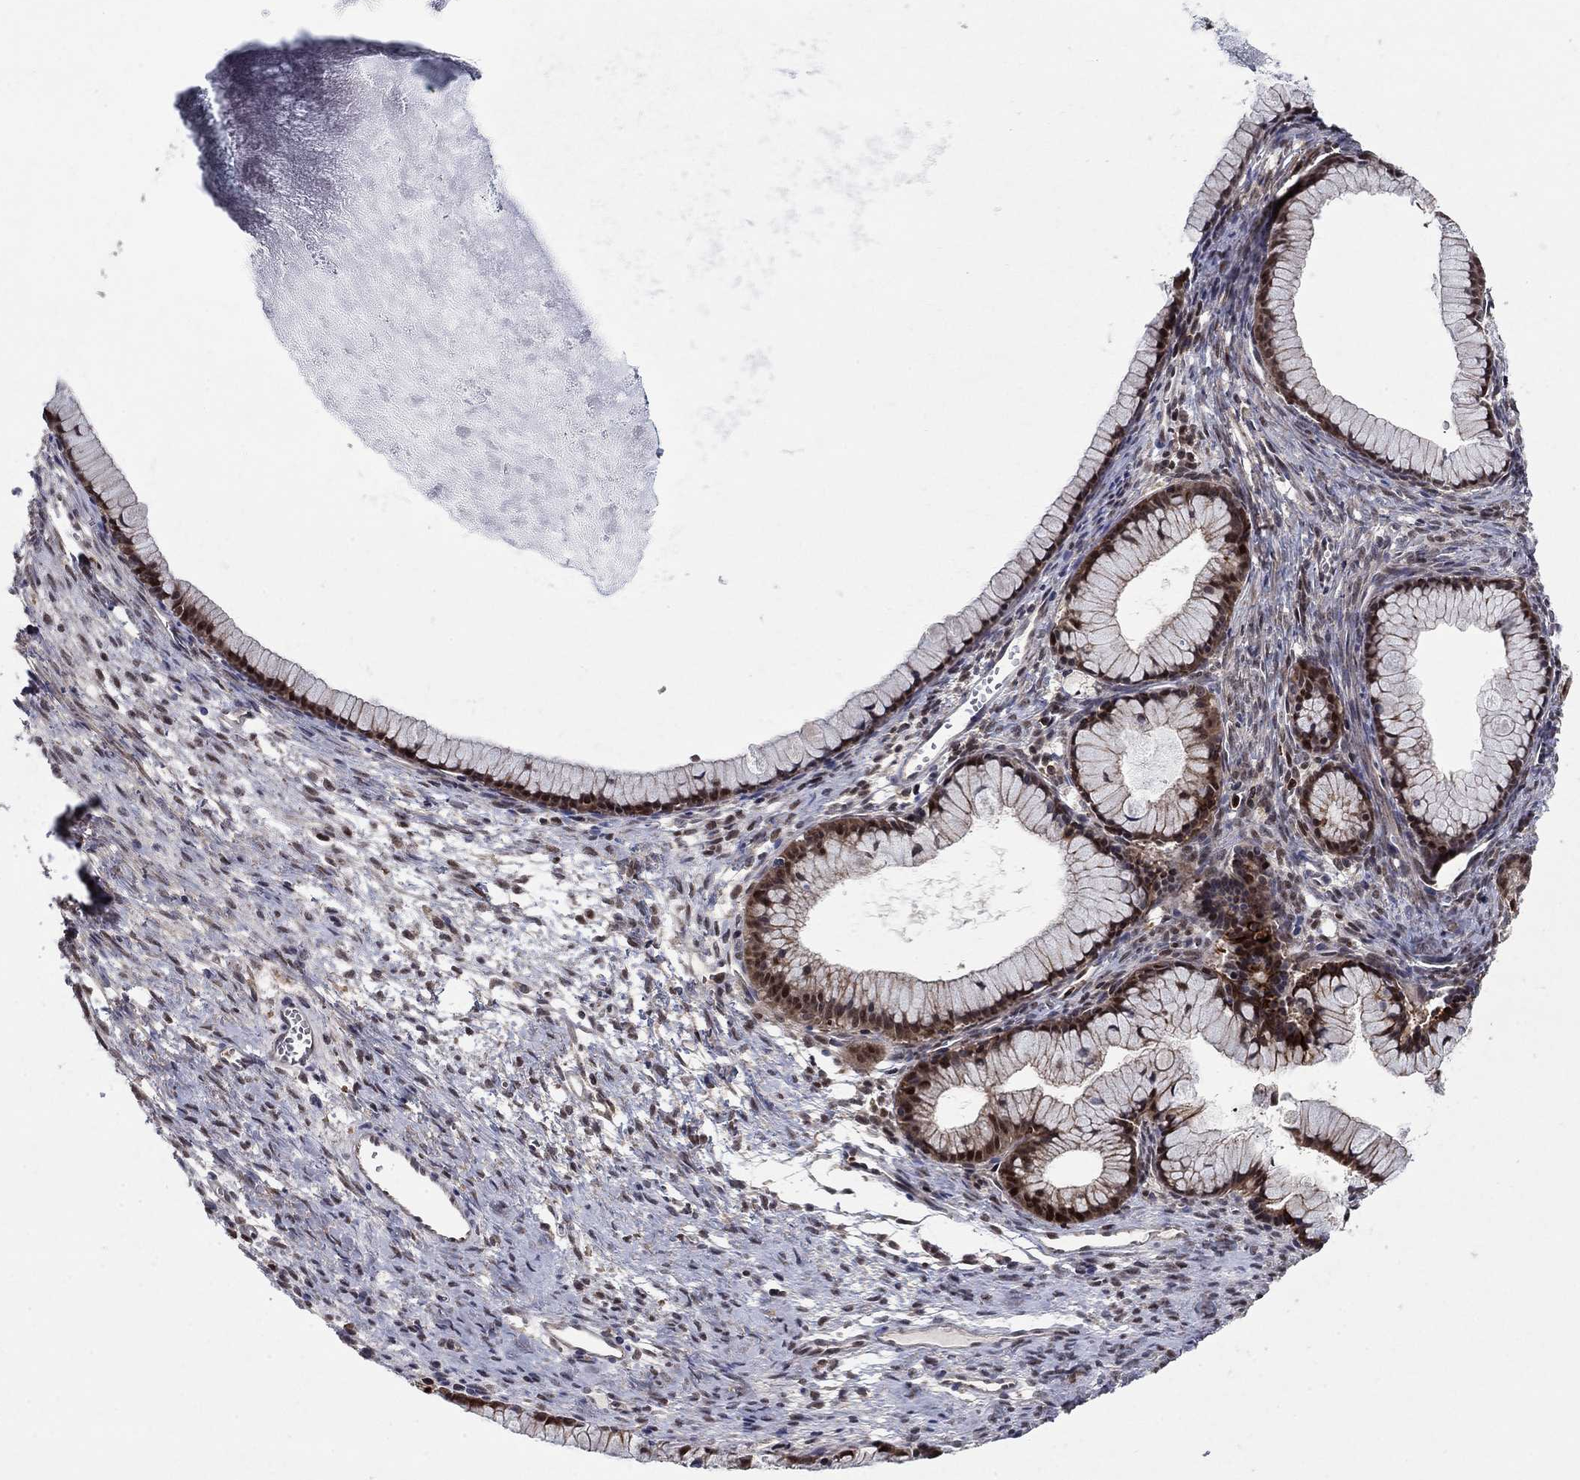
{"staining": {"intensity": "strong", "quantity": "25%-75%", "location": "cytoplasmic/membranous,nuclear"}, "tissue": "ovarian cancer", "cell_type": "Tumor cells", "image_type": "cancer", "snomed": [{"axis": "morphology", "description": "Cystadenocarcinoma, mucinous, NOS"}, {"axis": "topography", "description": "Ovary"}], "caption": "This photomicrograph reveals IHC staining of ovarian cancer (mucinous cystadenocarcinoma), with high strong cytoplasmic/membranous and nuclear staining in approximately 25%-75% of tumor cells.", "gene": "CCDC66", "patient": {"sex": "female", "age": 41}}